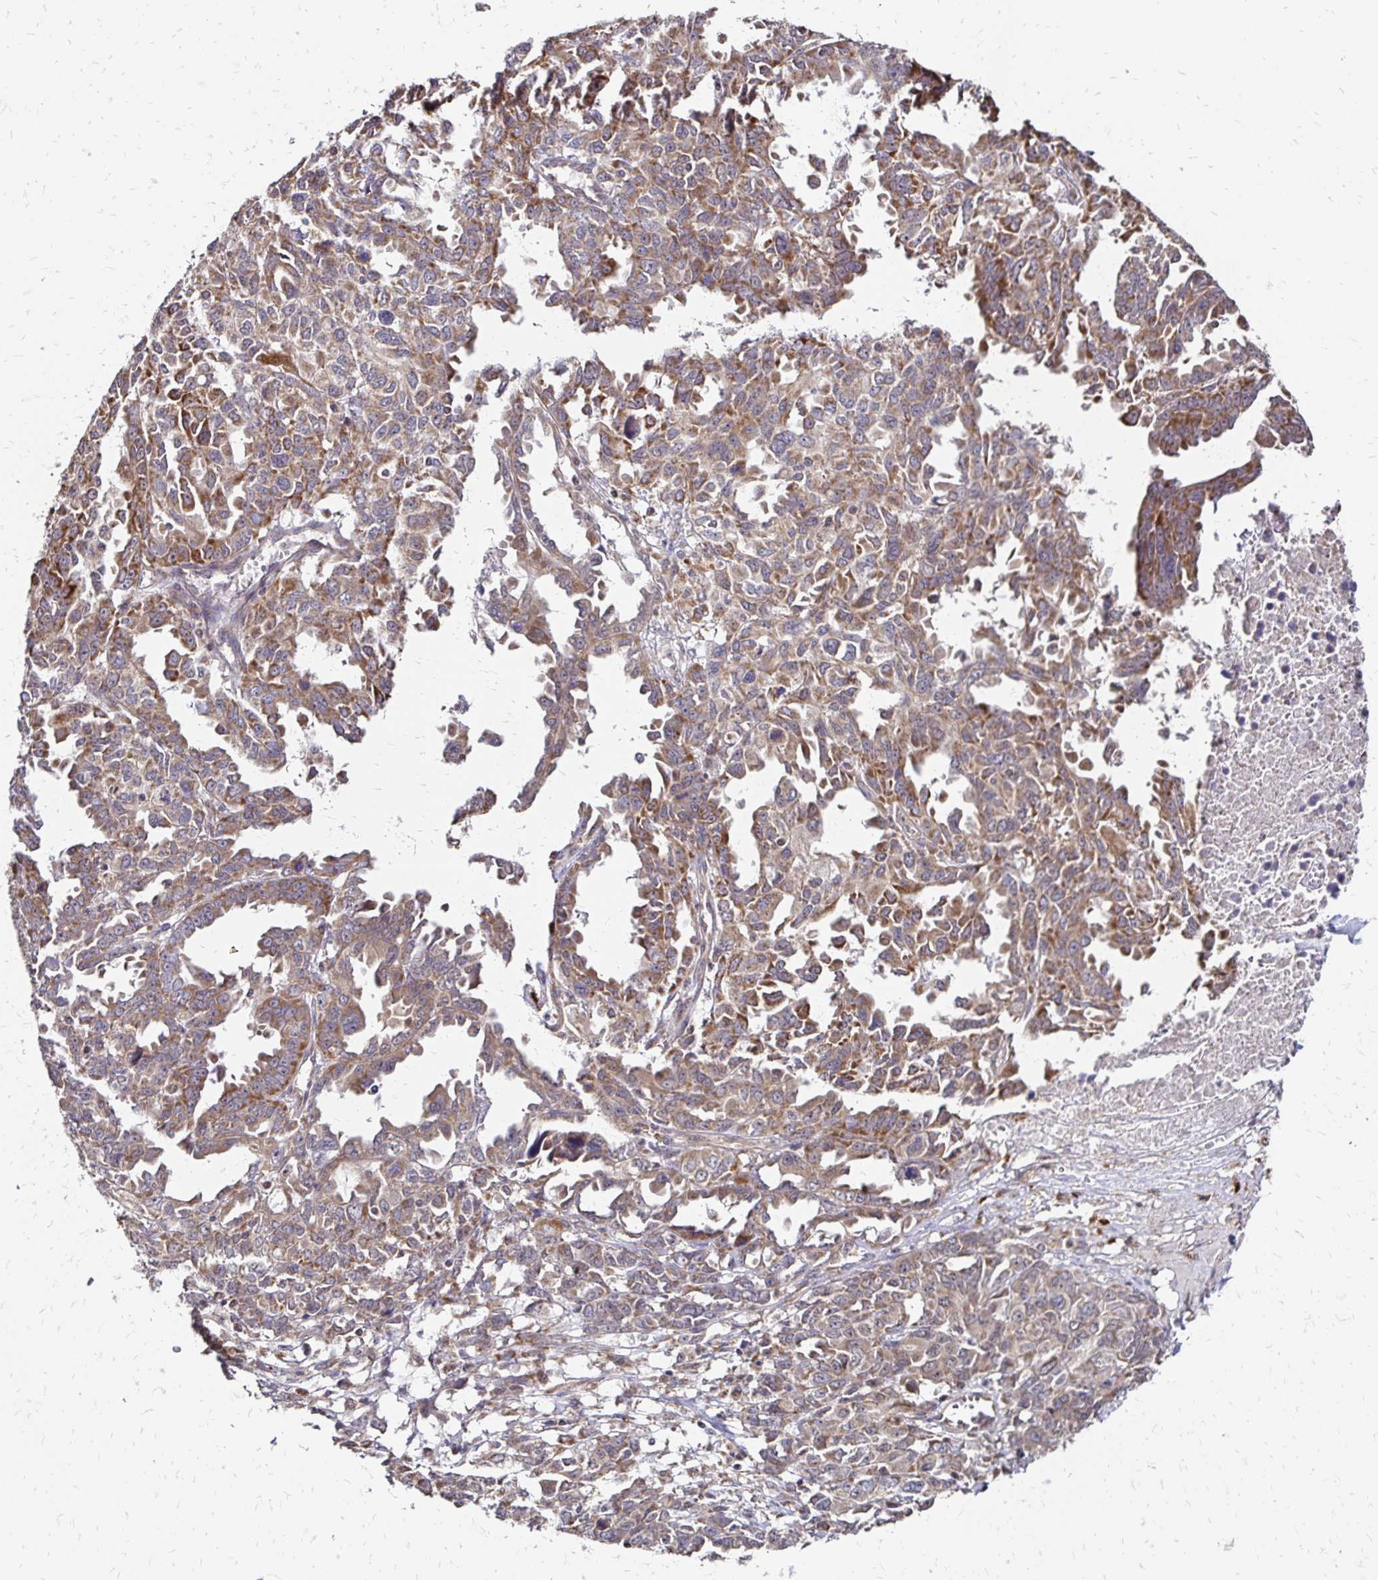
{"staining": {"intensity": "moderate", "quantity": ">75%", "location": "cytoplasmic/membranous"}, "tissue": "ovarian cancer", "cell_type": "Tumor cells", "image_type": "cancer", "snomed": [{"axis": "morphology", "description": "Adenocarcinoma, NOS"}, {"axis": "morphology", "description": "Carcinoma, endometroid"}, {"axis": "topography", "description": "Ovary"}], "caption": "Immunohistochemical staining of human ovarian endometroid carcinoma shows medium levels of moderate cytoplasmic/membranous expression in about >75% of tumor cells. Nuclei are stained in blue.", "gene": "ZW10", "patient": {"sex": "female", "age": 72}}